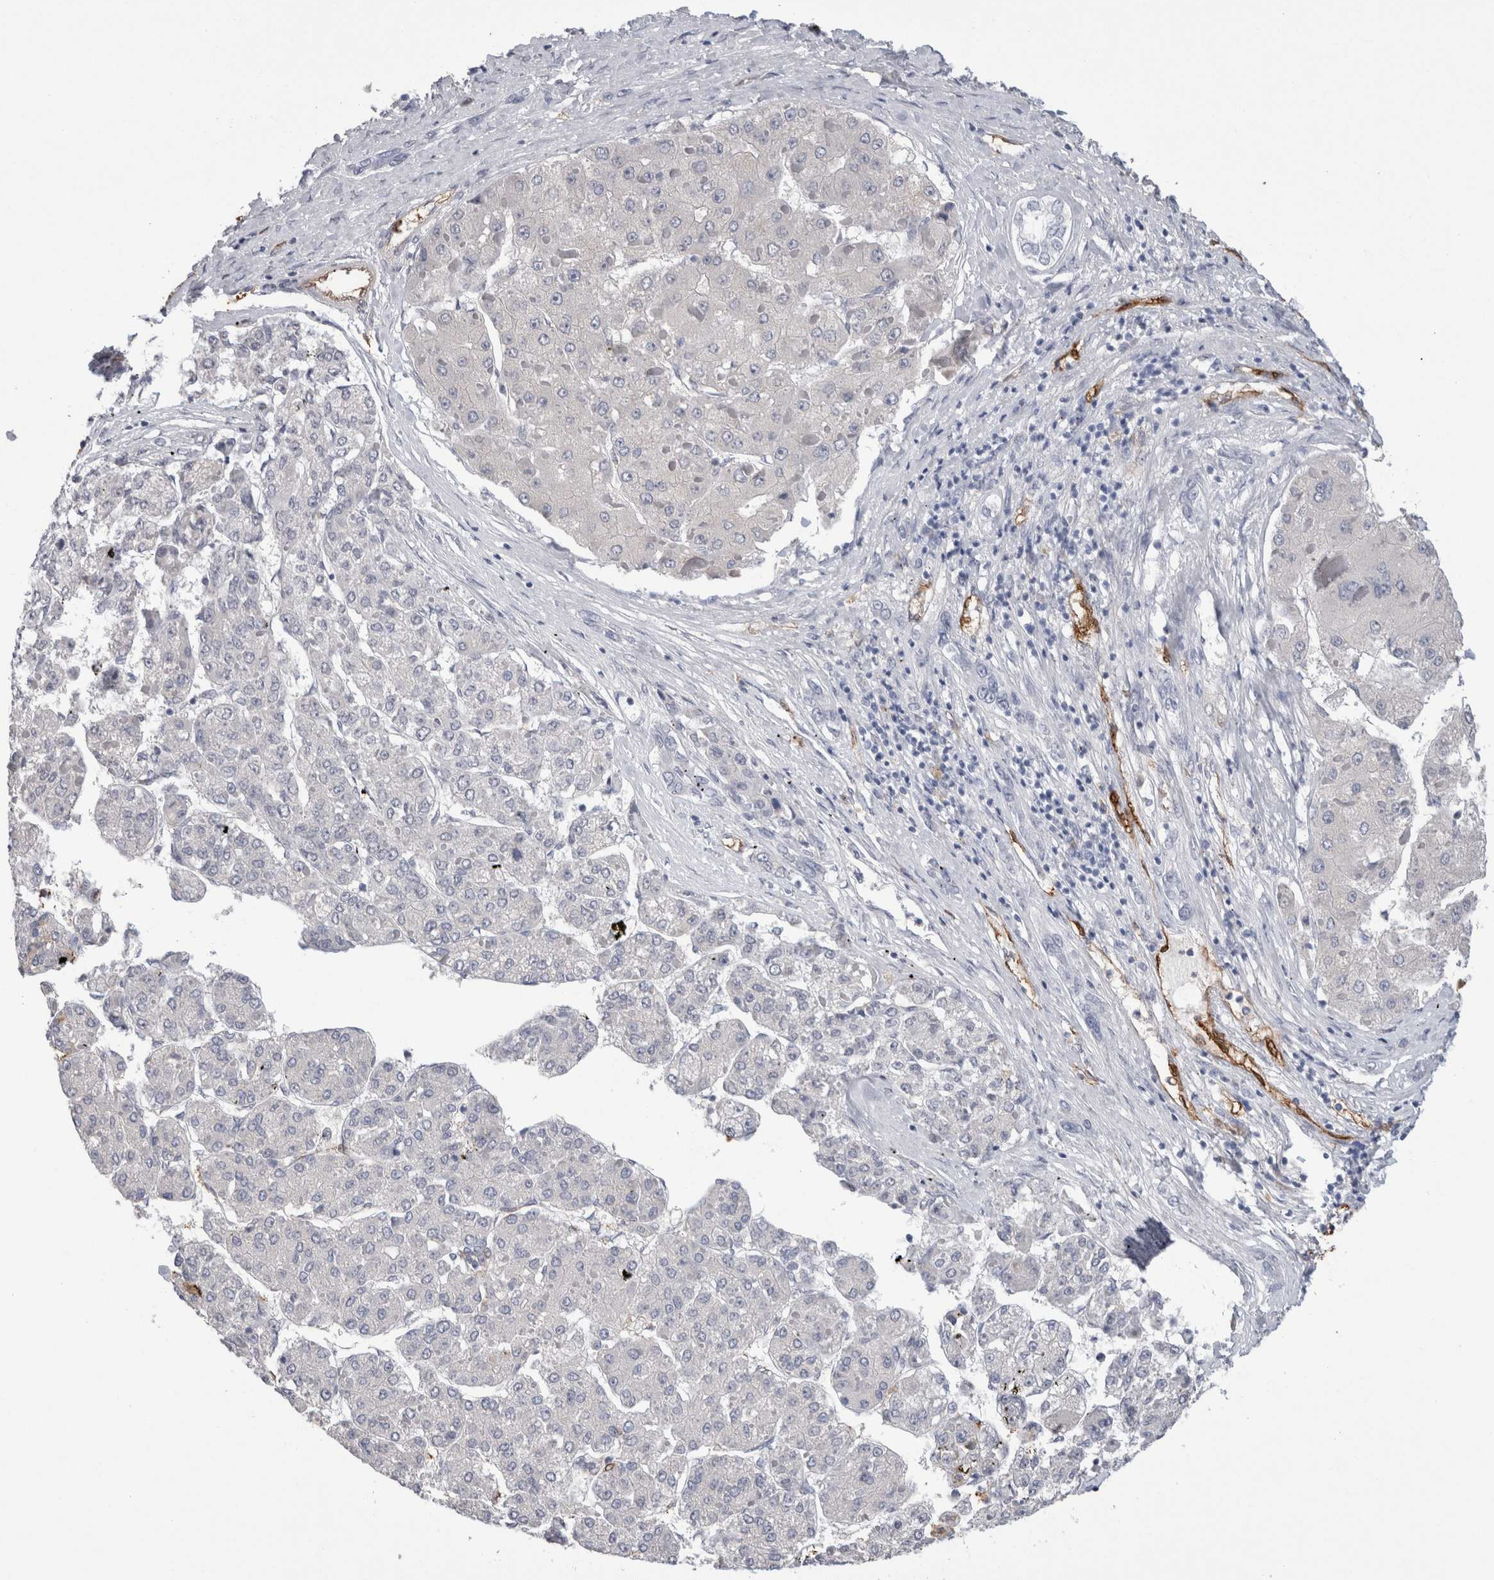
{"staining": {"intensity": "negative", "quantity": "none", "location": "none"}, "tissue": "liver cancer", "cell_type": "Tumor cells", "image_type": "cancer", "snomed": [{"axis": "morphology", "description": "Carcinoma, Hepatocellular, NOS"}, {"axis": "topography", "description": "Liver"}], "caption": "Liver cancer (hepatocellular carcinoma) was stained to show a protein in brown. There is no significant staining in tumor cells.", "gene": "FABP4", "patient": {"sex": "female", "age": 73}}